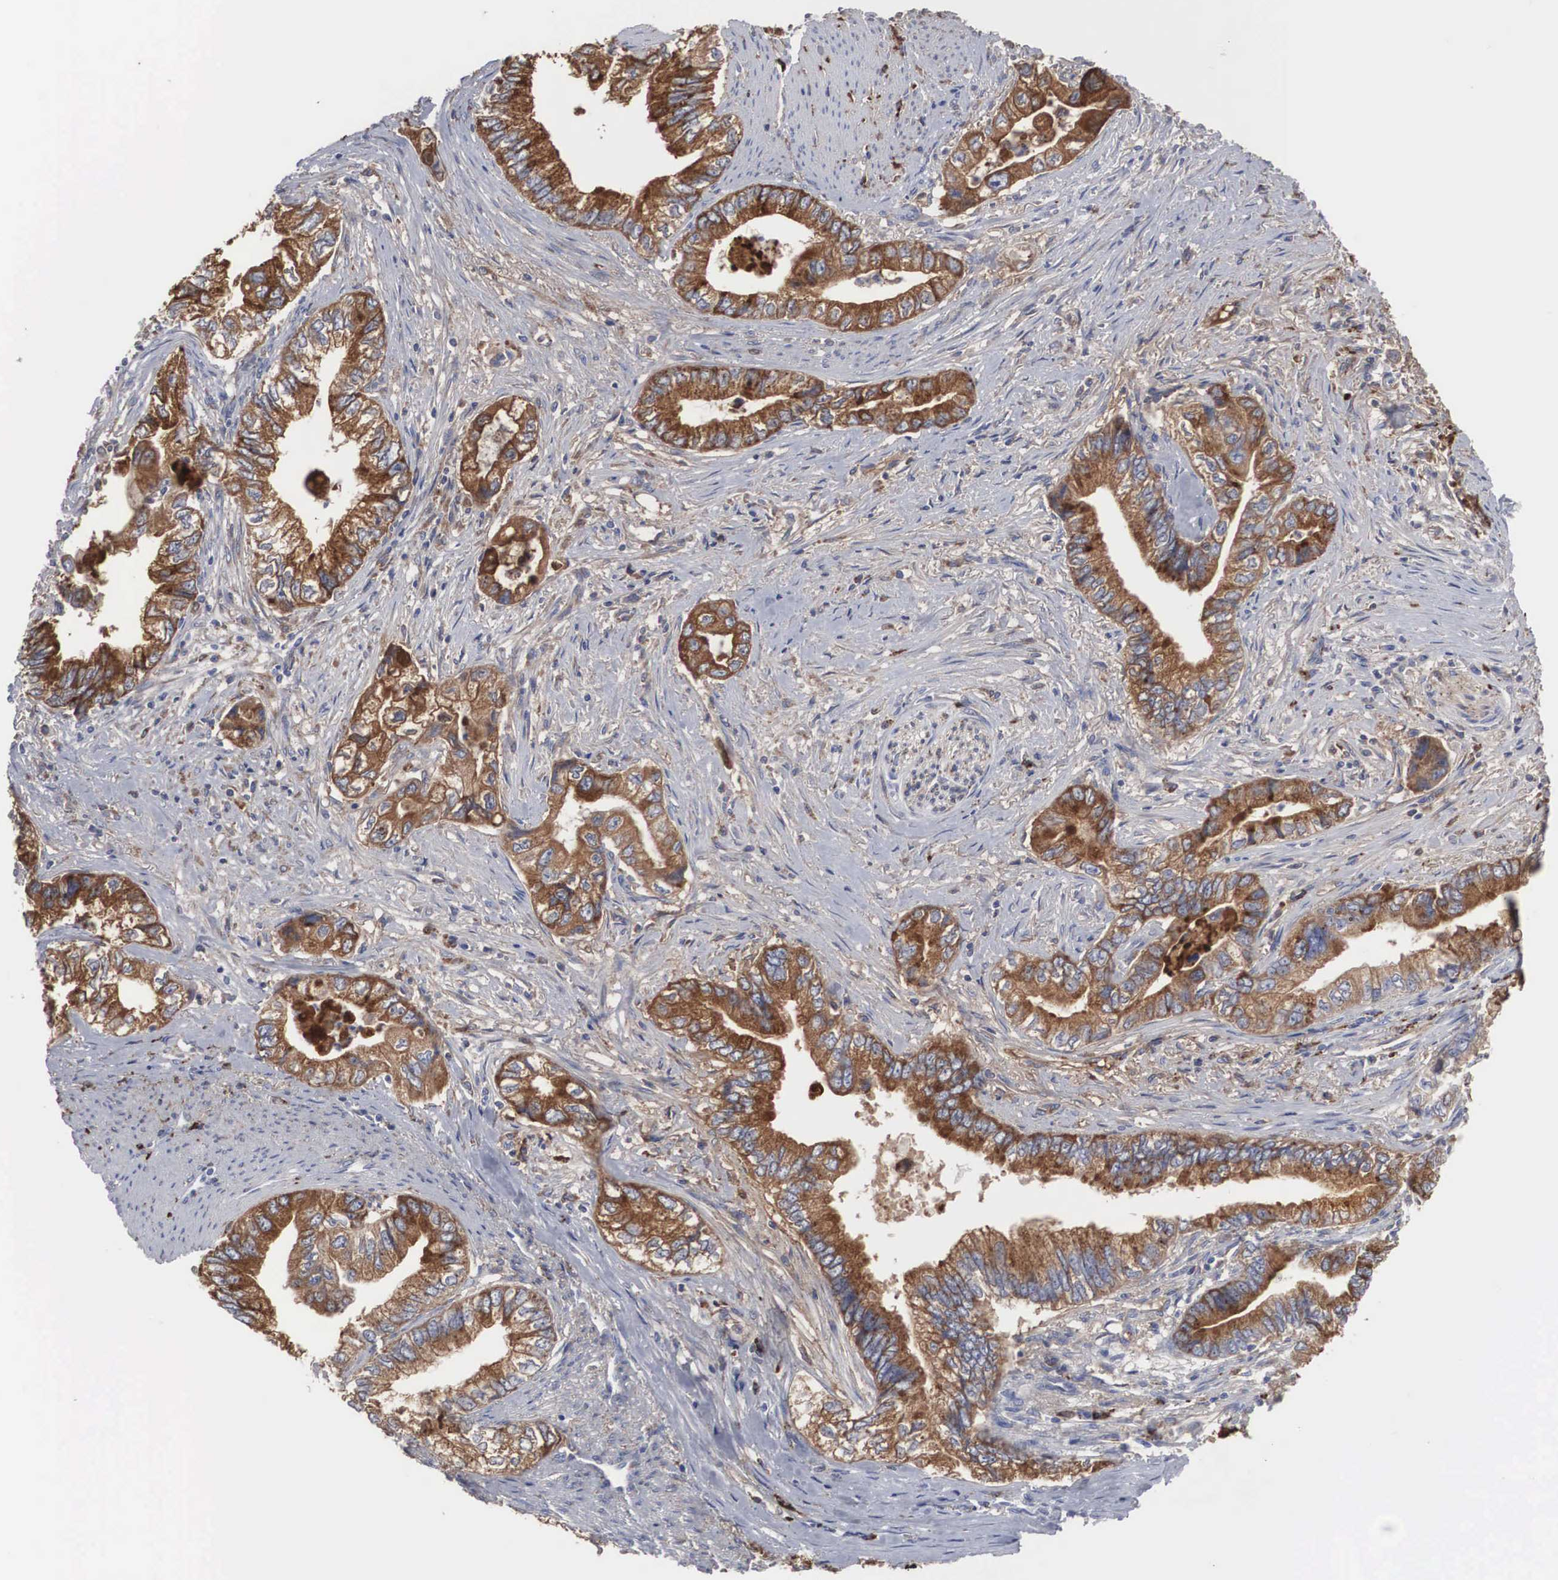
{"staining": {"intensity": "strong", "quantity": ">75%", "location": "cytoplasmic/membranous"}, "tissue": "pancreatic cancer", "cell_type": "Tumor cells", "image_type": "cancer", "snomed": [{"axis": "morphology", "description": "Adenocarcinoma, NOS"}, {"axis": "topography", "description": "Pancreas"}, {"axis": "topography", "description": "Stomach, upper"}], "caption": "A brown stain labels strong cytoplasmic/membranous expression of a protein in human pancreatic adenocarcinoma tumor cells.", "gene": "LGALS3BP", "patient": {"sex": "male", "age": 77}}